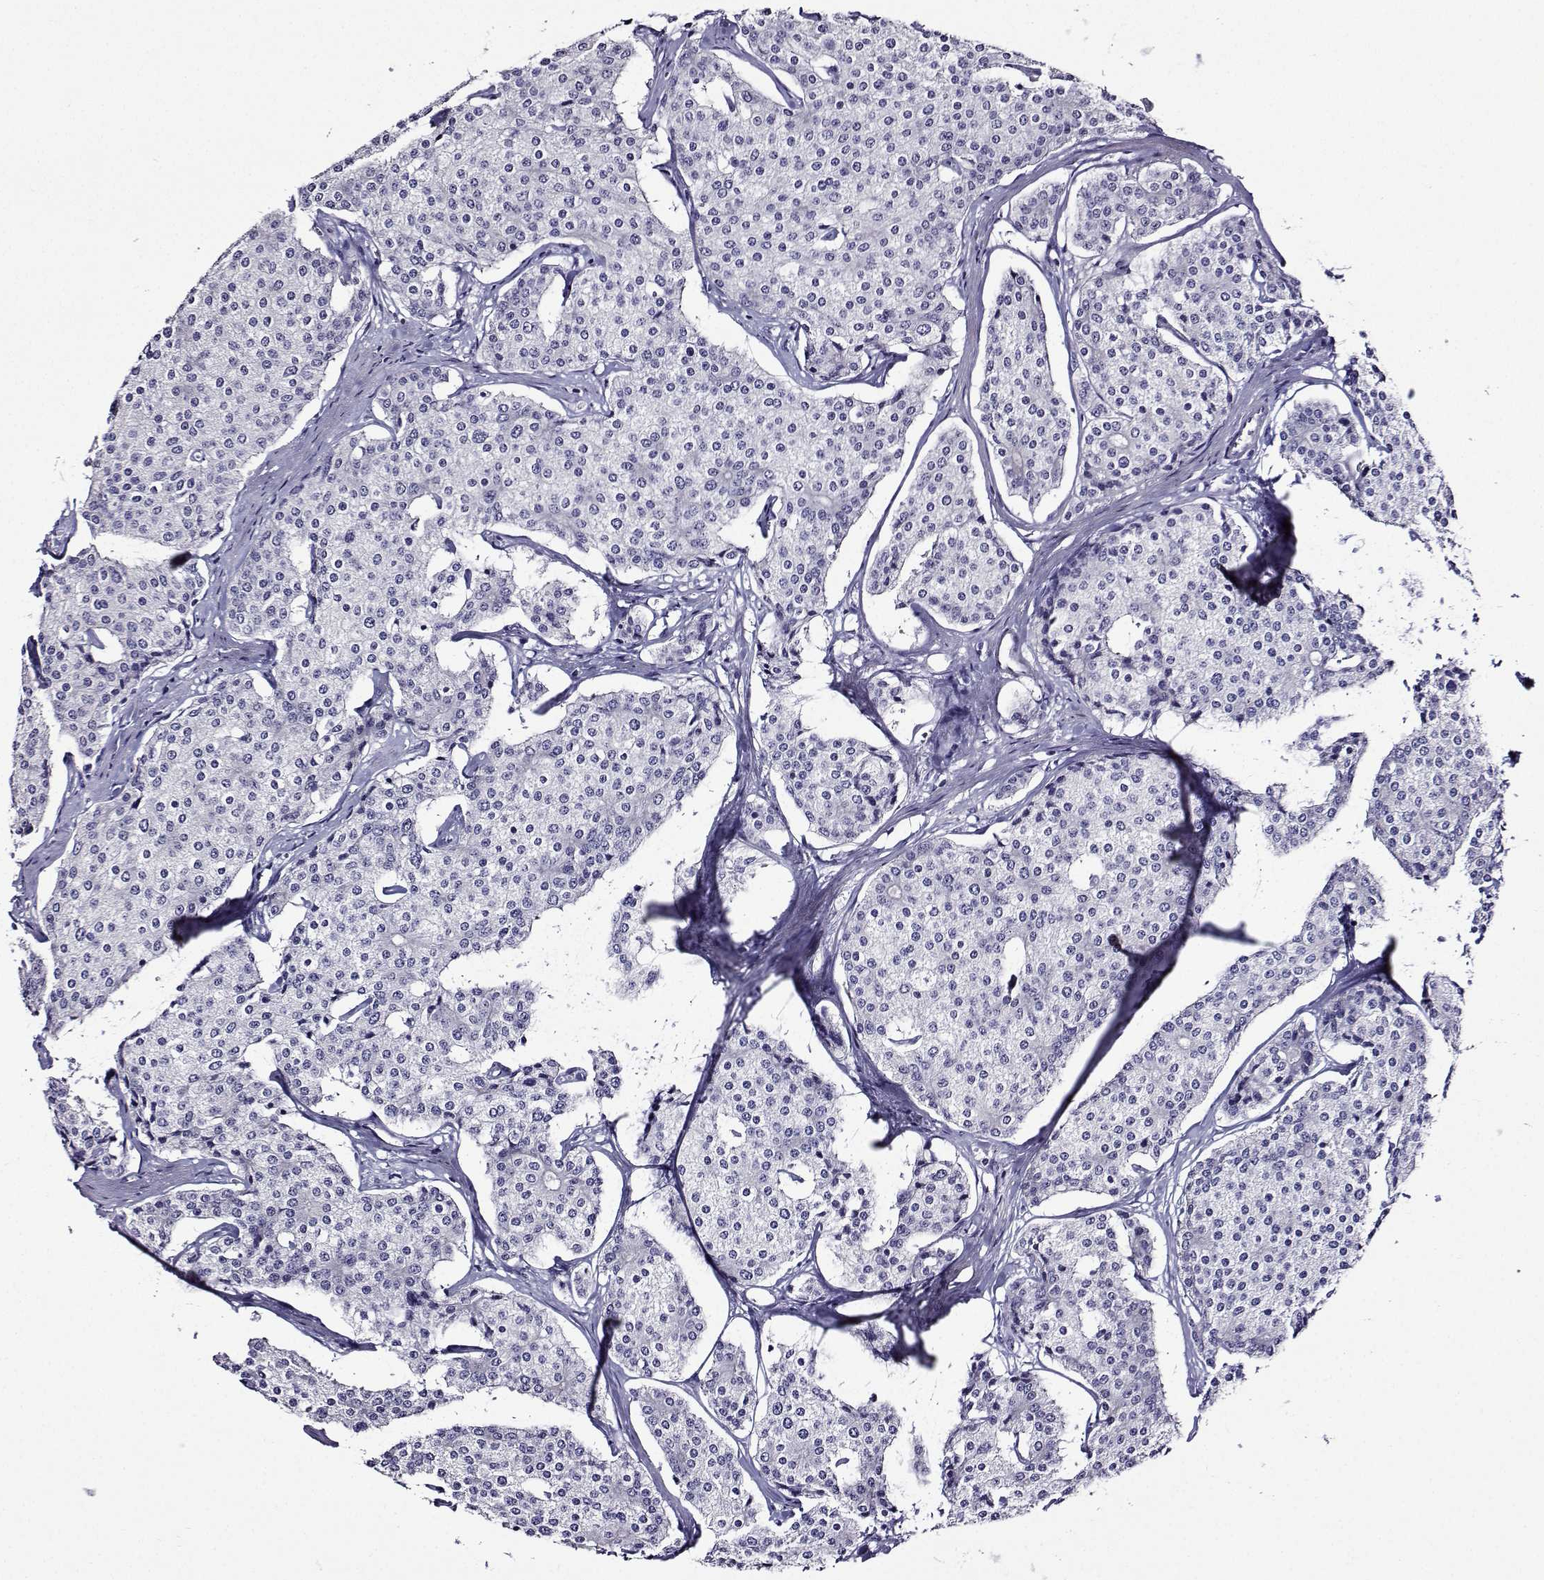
{"staining": {"intensity": "negative", "quantity": "none", "location": "none"}, "tissue": "carcinoid", "cell_type": "Tumor cells", "image_type": "cancer", "snomed": [{"axis": "morphology", "description": "Carcinoid, malignant, NOS"}, {"axis": "topography", "description": "Small intestine"}], "caption": "This photomicrograph is of carcinoid (malignant) stained with immunohistochemistry to label a protein in brown with the nuclei are counter-stained blue. There is no staining in tumor cells.", "gene": "TMEM266", "patient": {"sex": "female", "age": 65}}